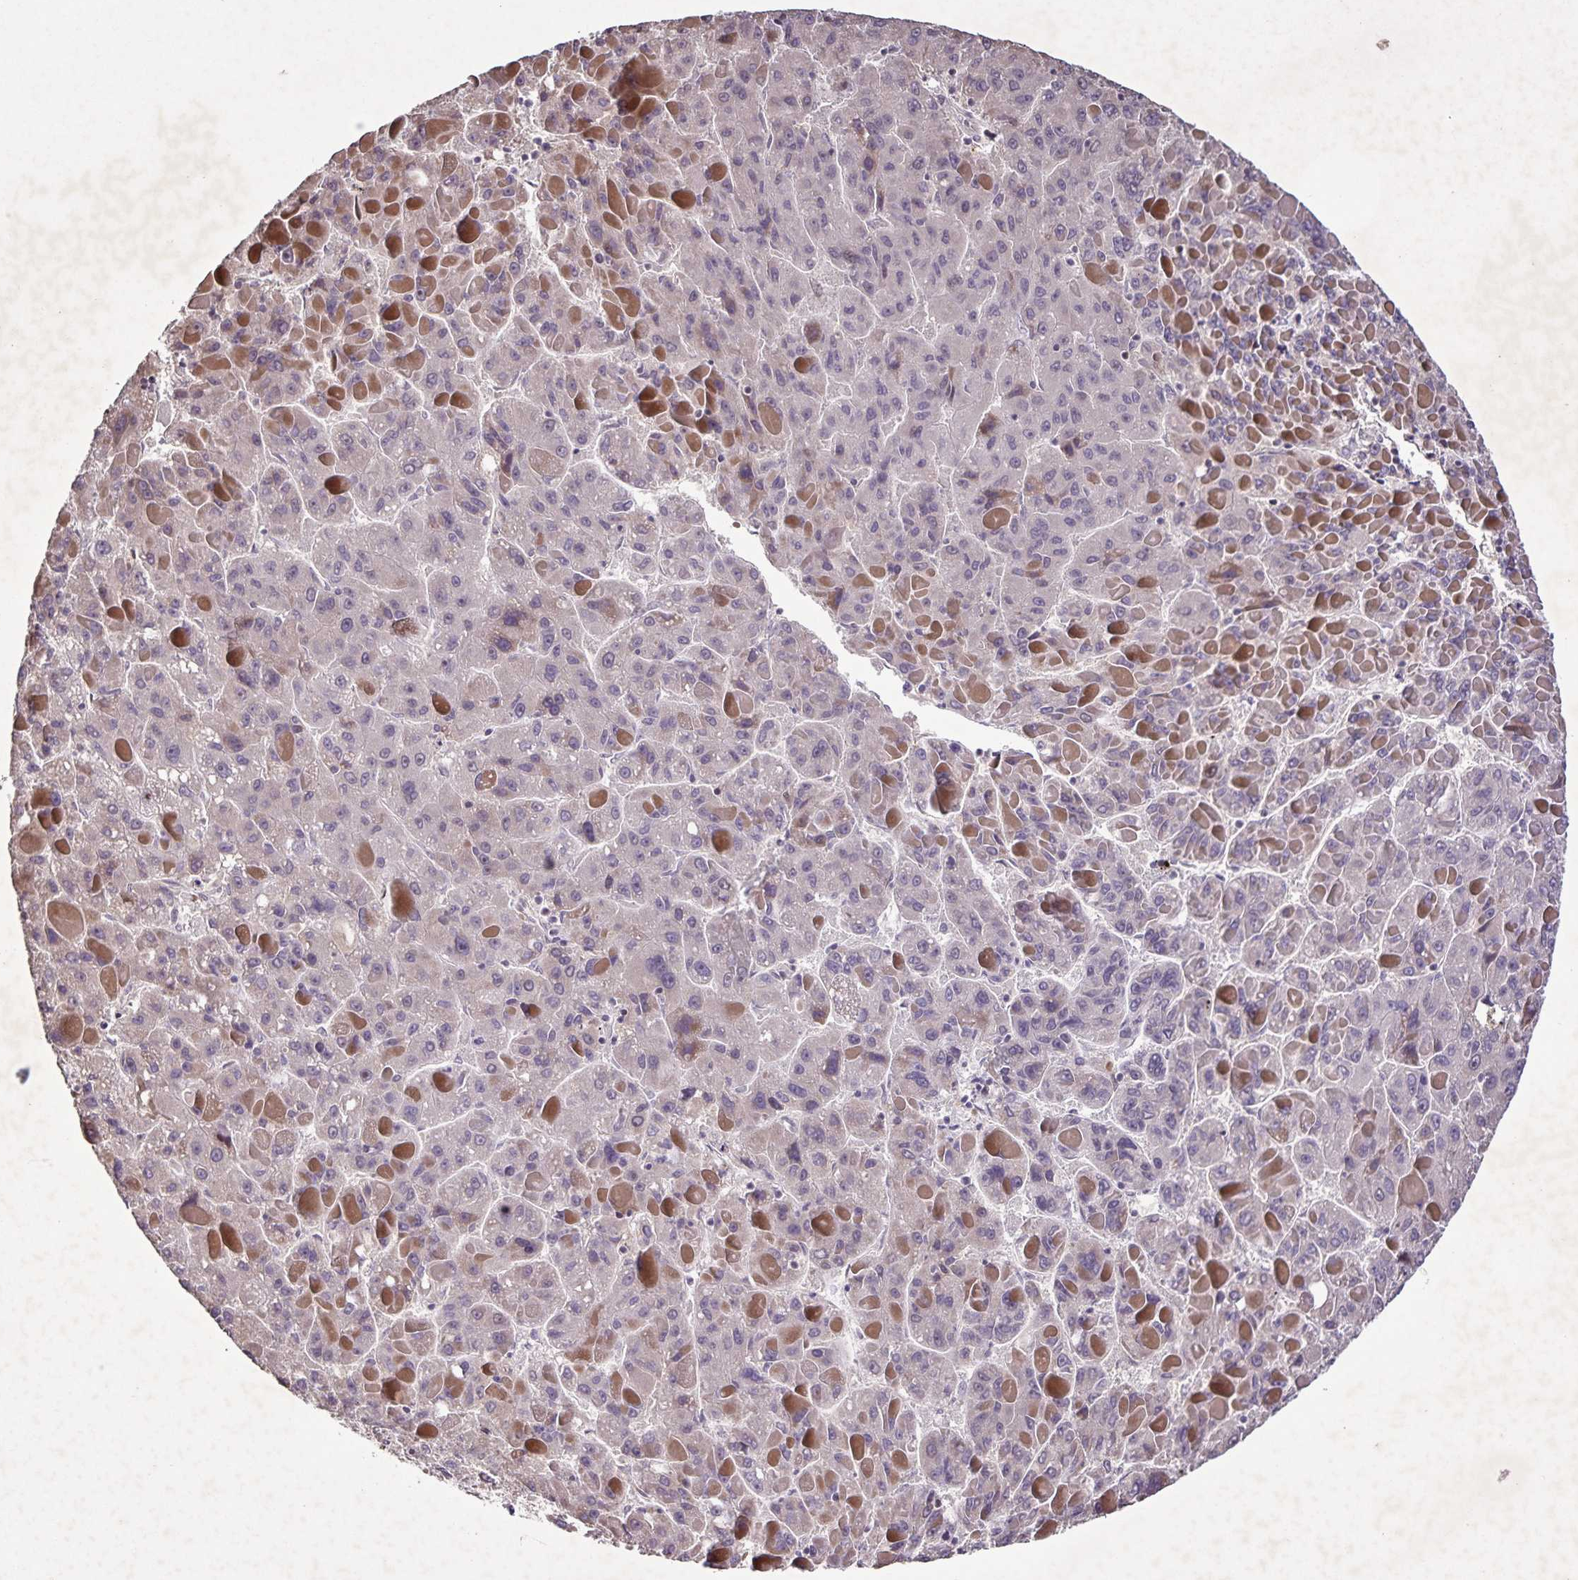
{"staining": {"intensity": "negative", "quantity": "none", "location": "none"}, "tissue": "liver cancer", "cell_type": "Tumor cells", "image_type": "cancer", "snomed": [{"axis": "morphology", "description": "Carcinoma, Hepatocellular, NOS"}, {"axis": "topography", "description": "Liver"}], "caption": "IHC image of neoplastic tissue: liver cancer stained with DAB (3,3'-diaminobenzidine) demonstrates no significant protein positivity in tumor cells.", "gene": "GDF2", "patient": {"sex": "female", "age": 82}}